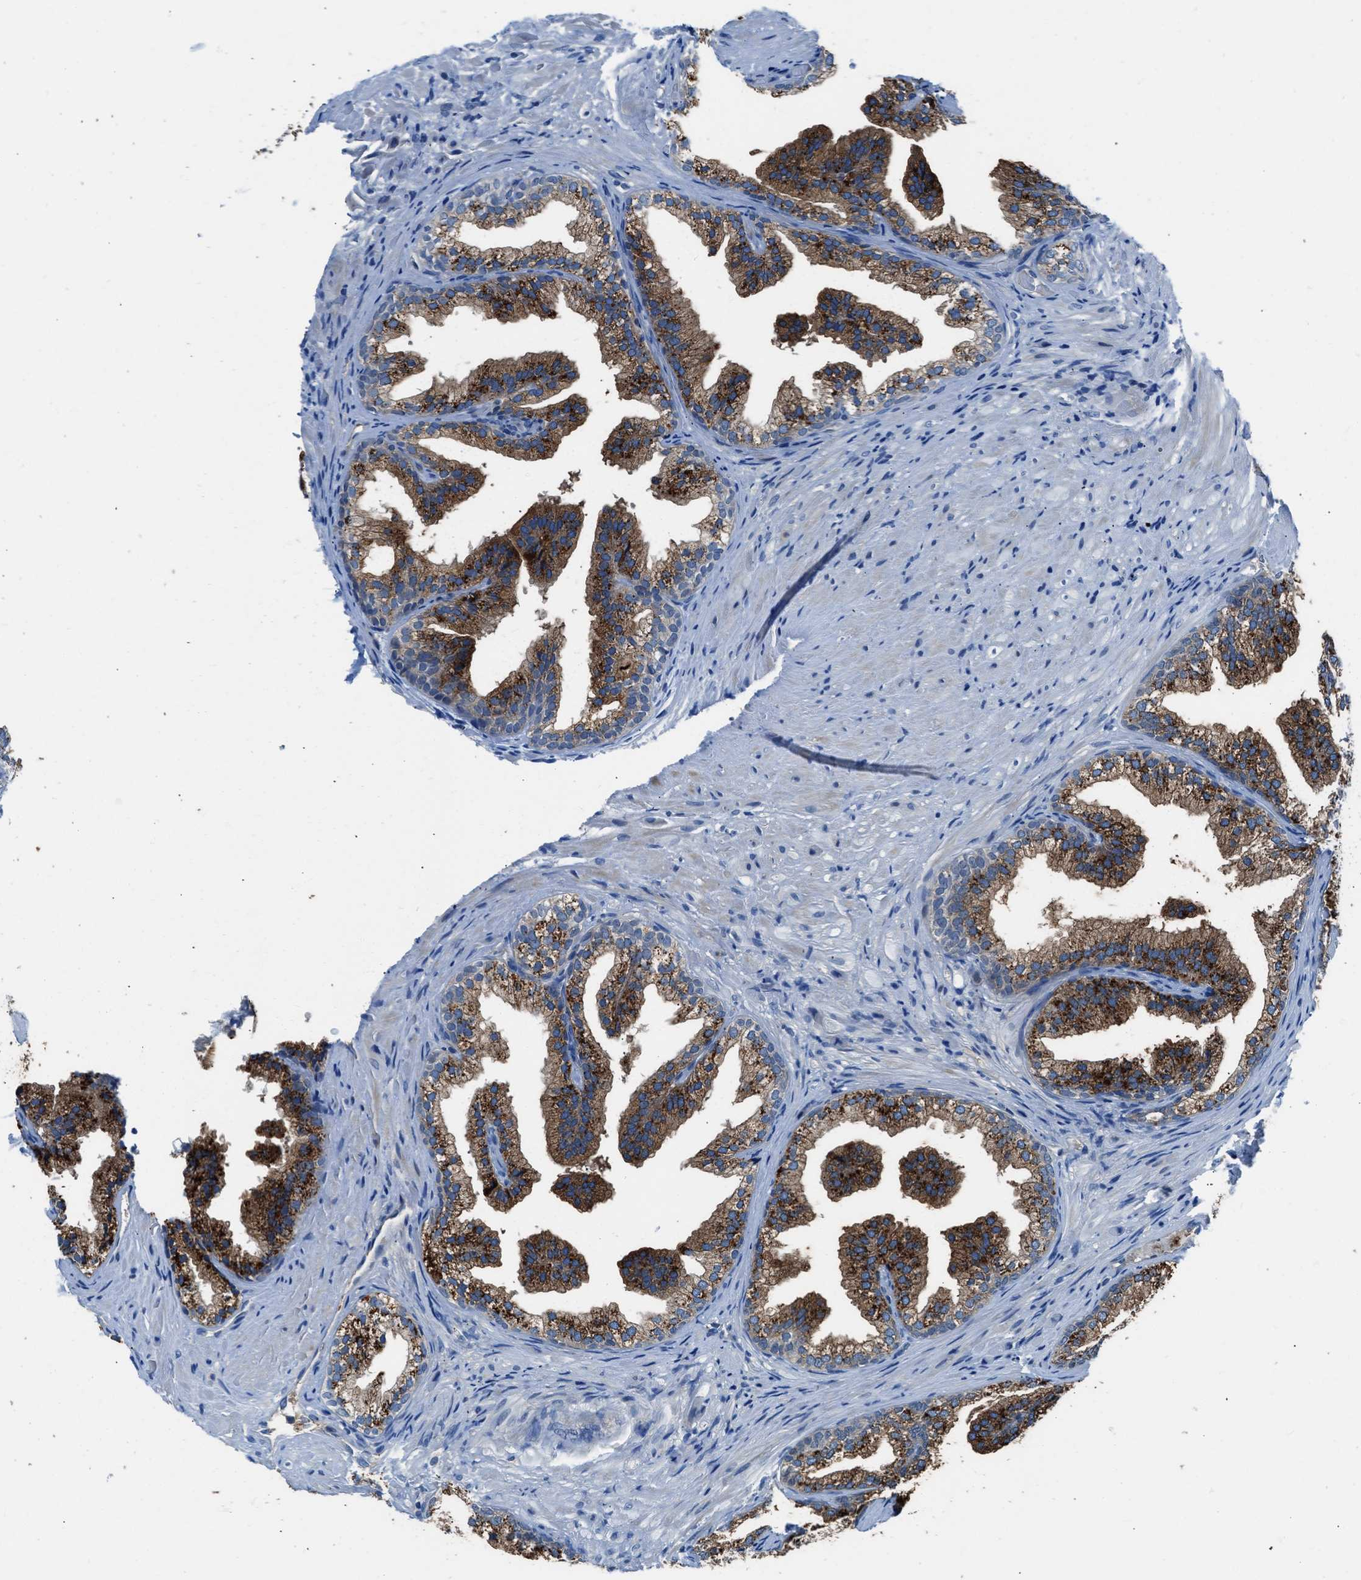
{"staining": {"intensity": "moderate", "quantity": ">75%", "location": "cytoplasmic/membranous"}, "tissue": "prostate", "cell_type": "Glandular cells", "image_type": "normal", "snomed": [{"axis": "morphology", "description": "Normal tissue, NOS"}, {"axis": "topography", "description": "Prostate"}], "caption": "Immunohistochemistry (IHC) (DAB) staining of normal prostate shows moderate cytoplasmic/membranous protein expression in about >75% of glandular cells. (Brightfield microscopy of DAB IHC at high magnification).", "gene": "SLC38A6", "patient": {"sex": "male", "age": 76}}